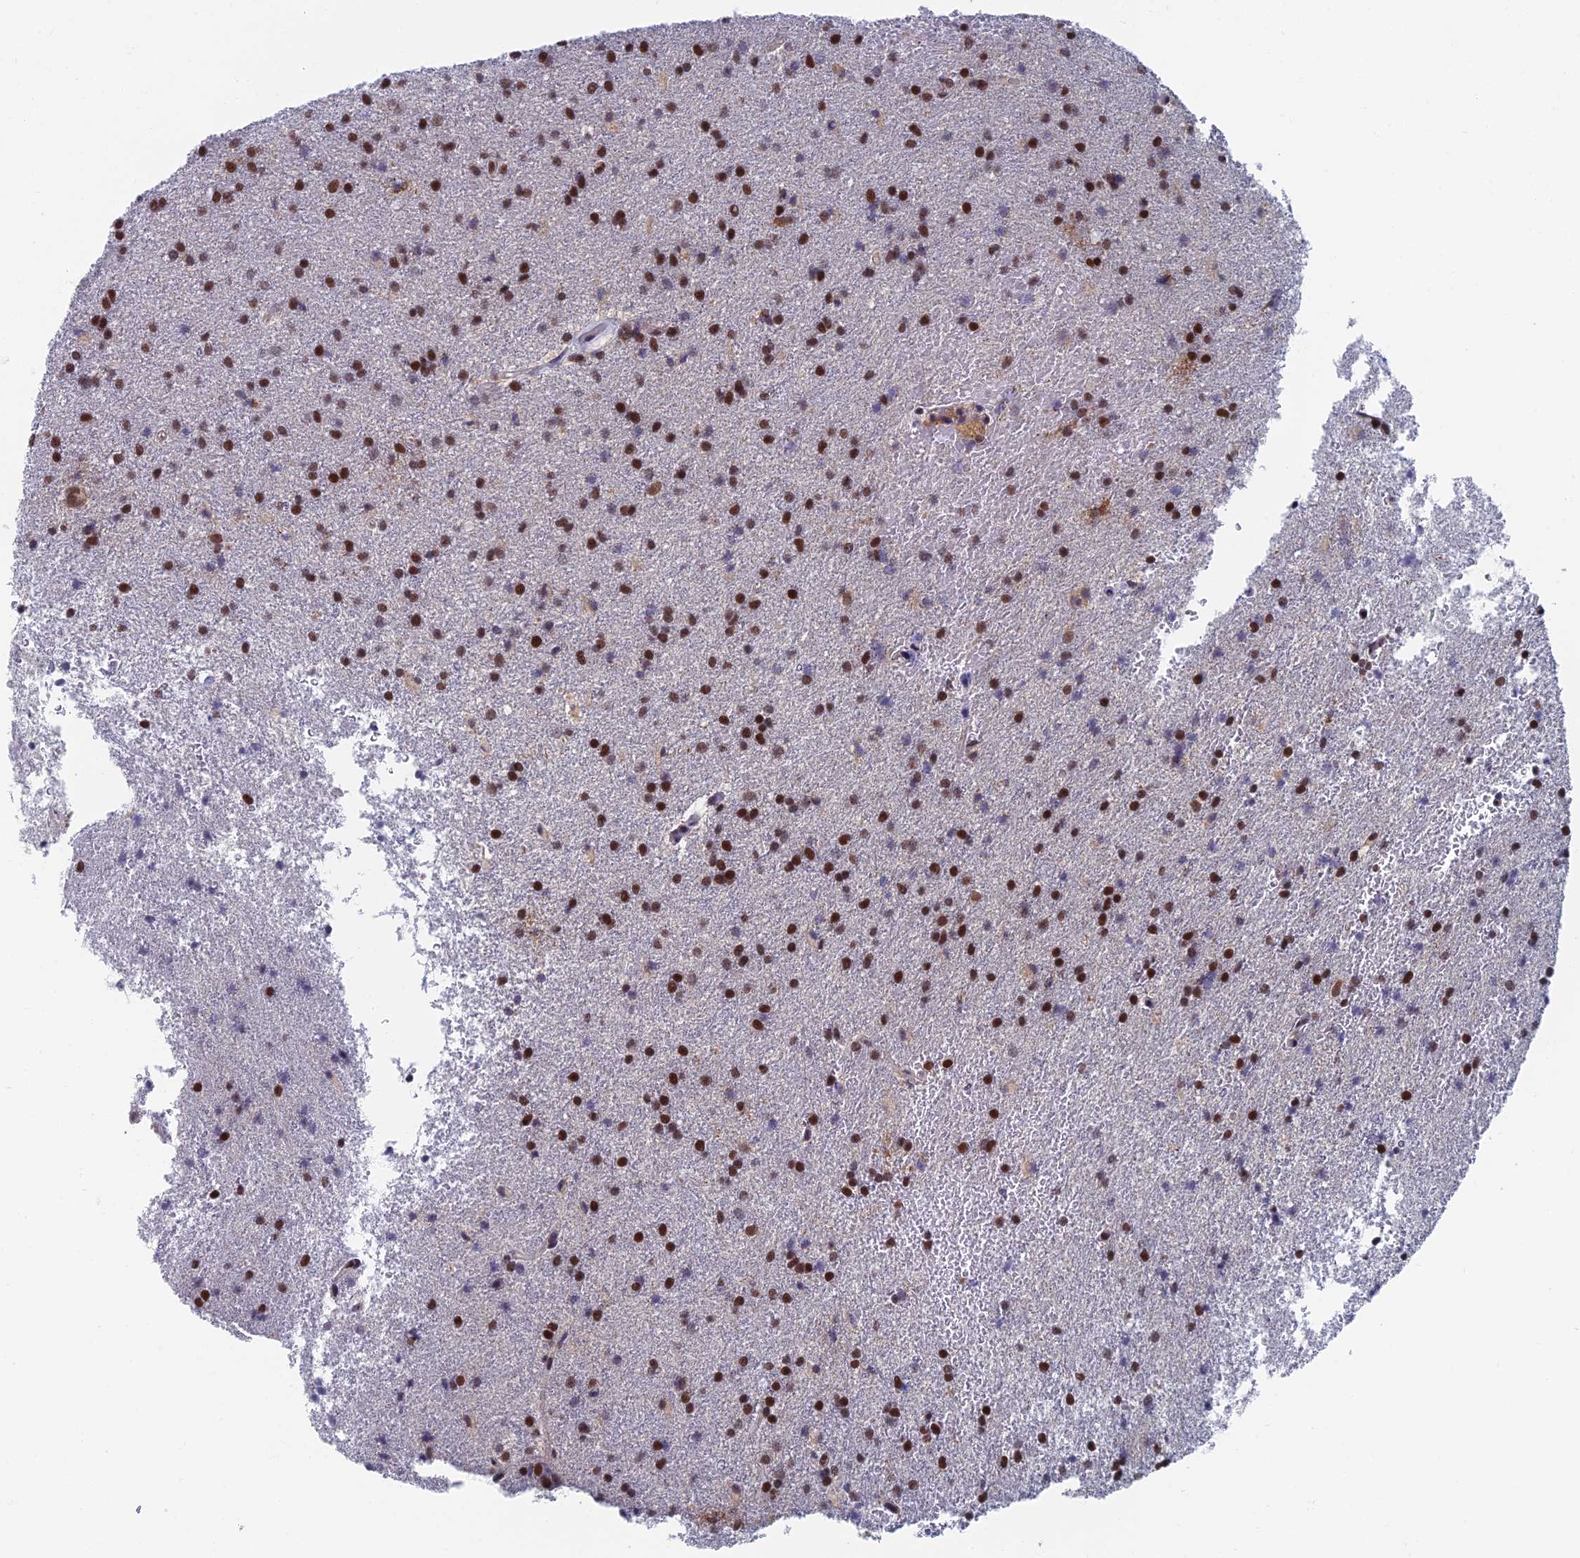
{"staining": {"intensity": "strong", "quantity": ">75%", "location": "nuclear"}, "tissue": "glioma", "cell_type": "Tumor cells", "image_type": "cancer", "snomed": [{"axis": "morphology", "description": "Glioma, malignant, High grade"}, {"axis": "topography", "description": "Brain"}], "caption": "A high-resolution histopathology image shows IHC staining of glioma, which exhibits strong nuclear positivity in approximately >75% of tumor cells.", "gene": "TAF13", "patient": {"sex": "female", "age": 50}}